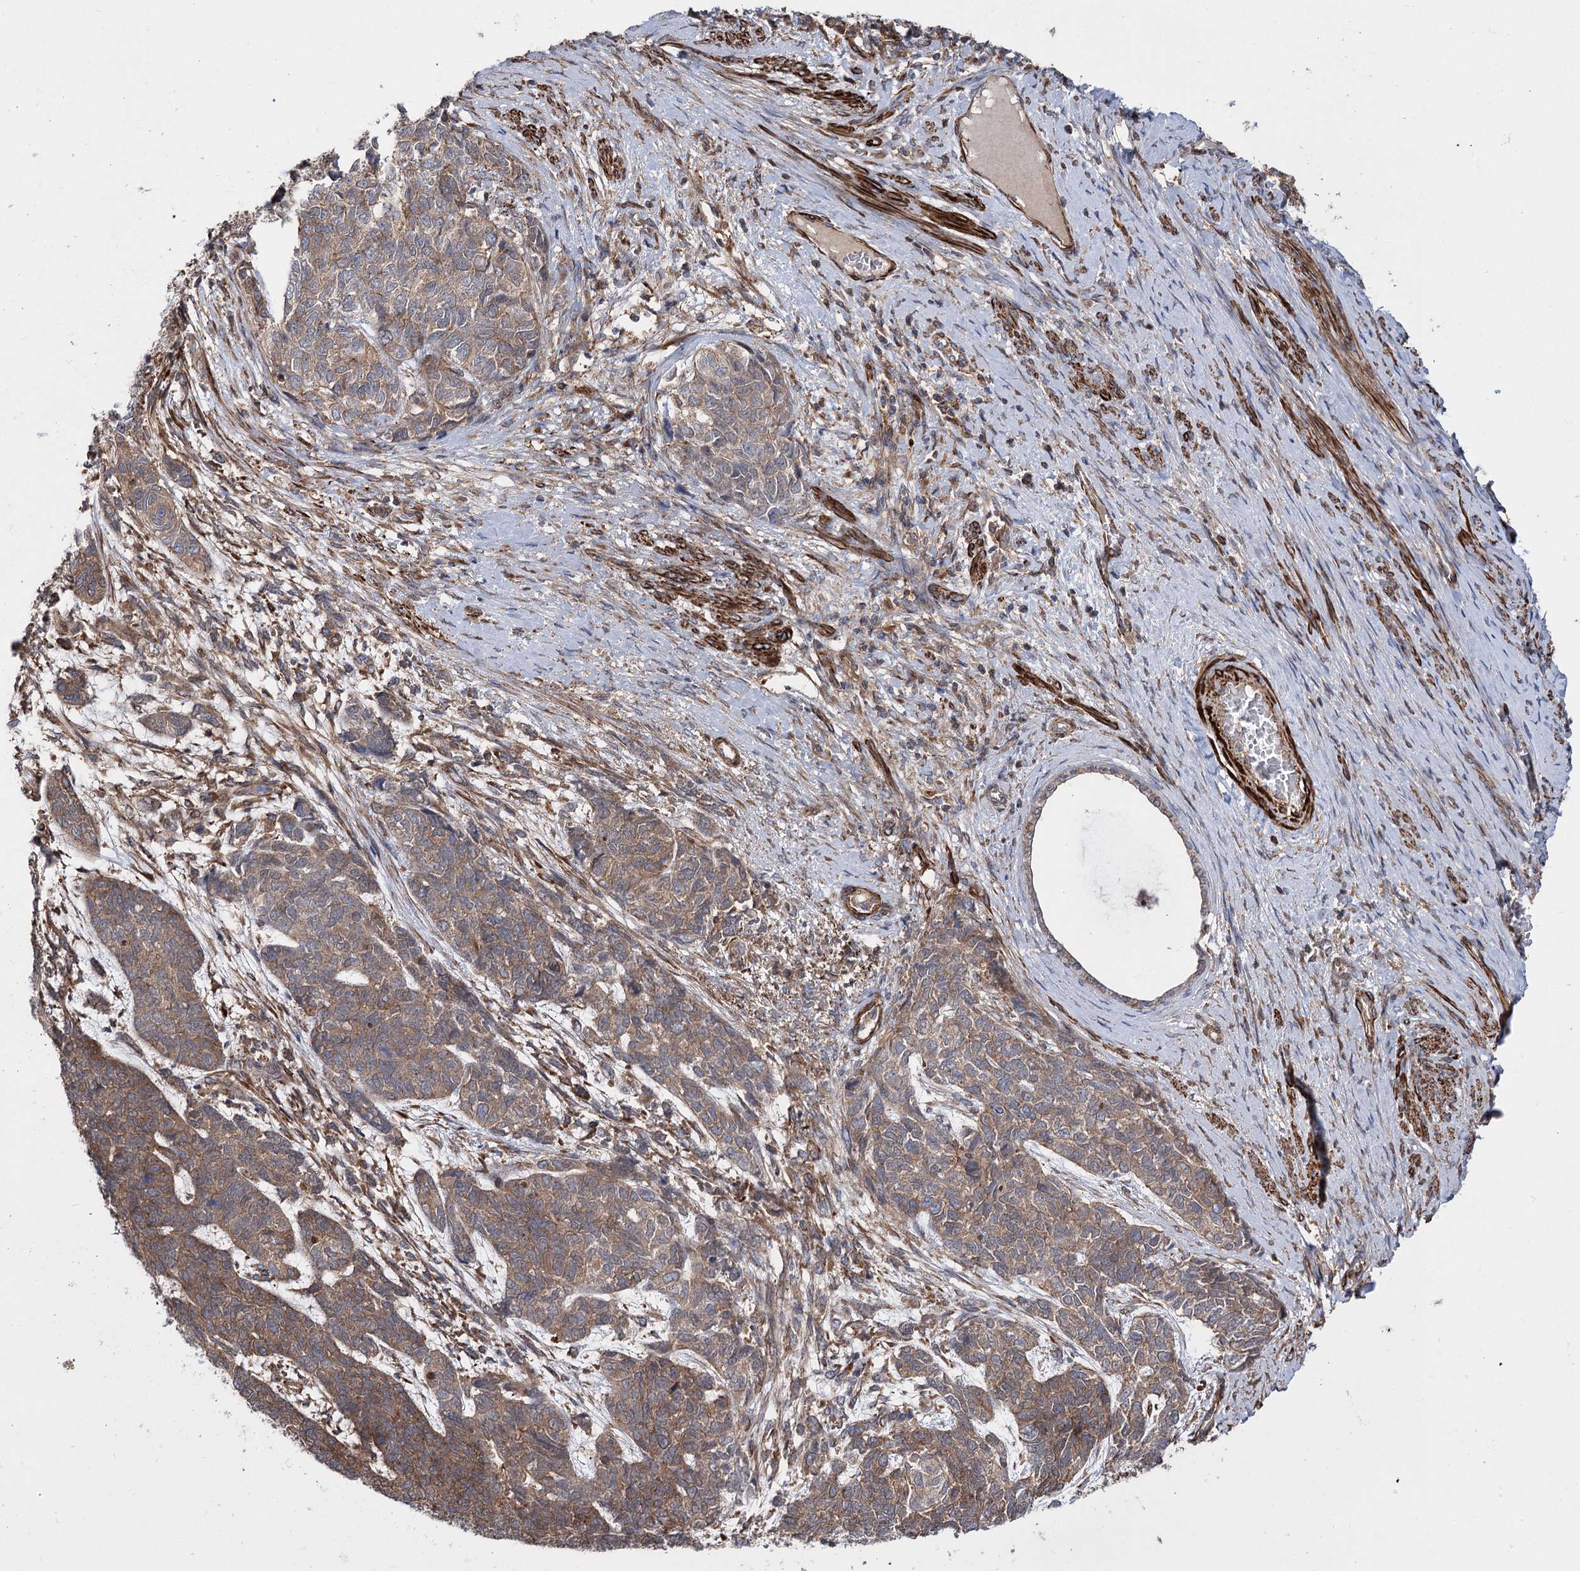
{"staining": {"intensity": "moderate", "quantity": "25%-75%", "location": "cytoplasmic/membranous"}, "tissue": "cervical cancer", "cell_type": "Tumor cells", "image_type": "cancer", "snomed": [{"axis": "morphology", "description": "Squamous cell carcinoma, NOS"}, {"axis": "topography", "description": "Cervix"}], "caption": "Protein staining demonstrates moderate cytoplasmic/membranous staining in approximately 25%-75% of tumor cells in cervical cancer (squamous cell carcinoma).", "gene": "DPP3", "patient": {"sex": "female", "age": 63}}